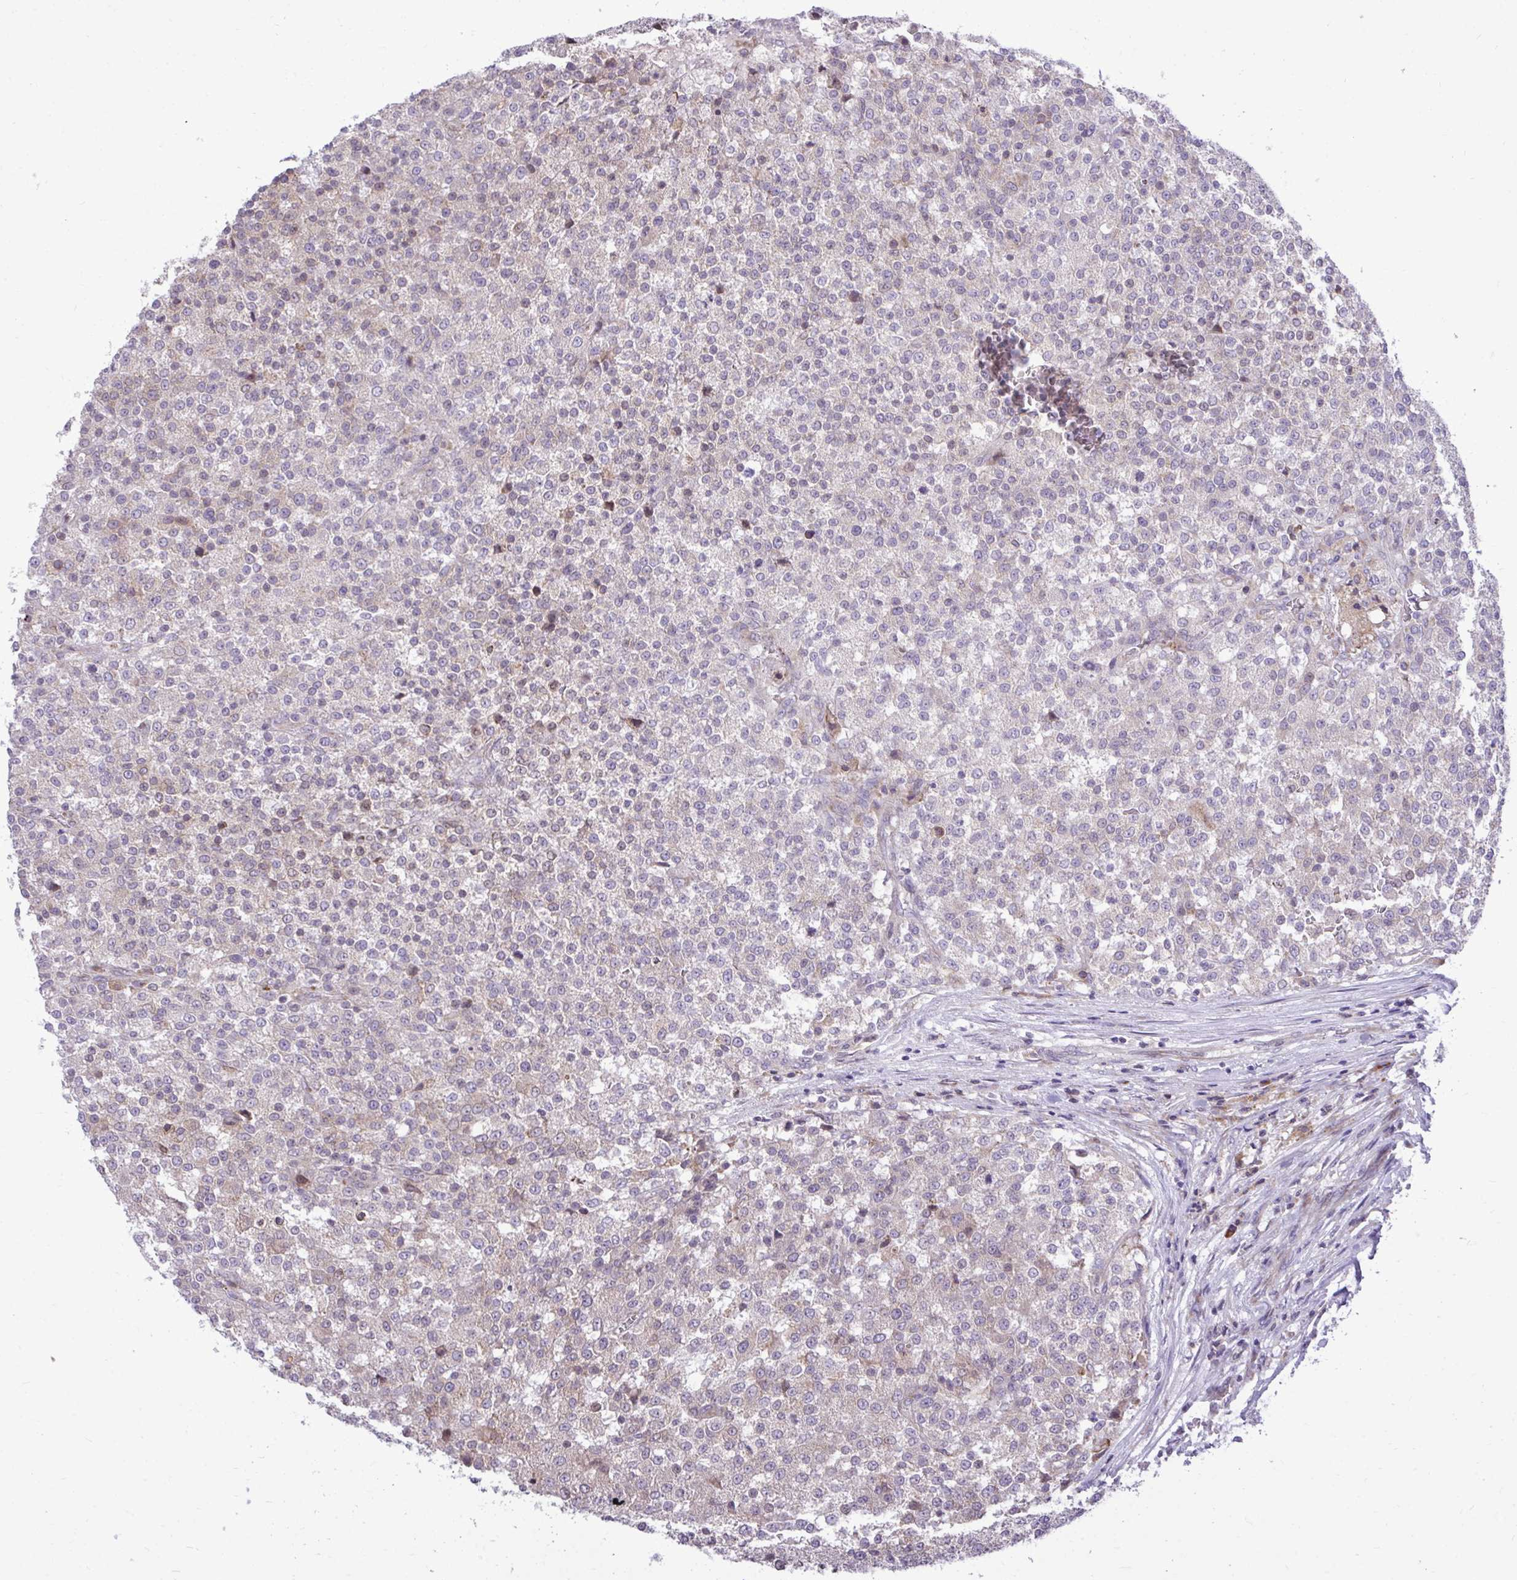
{"staining": {"intensity": "weak", "quantity": "<25%", "location": "cytoplasmic/membranous"}, "tissue": "testis cancer", "cell_type": "Tumor cells", "image_type": "cancer", "snomed": [{"axis": "morphology", "description": "Seminoma, NOS"}, {"axis": "topography", "description": "Testis"}], "caption": "Immunohistochemistry (IHC) of testis cancer (seminoma) exhibits no positivity in tumor cells.", "gene": "METTL9", "patient": {"sex": "male", "age": 59}}